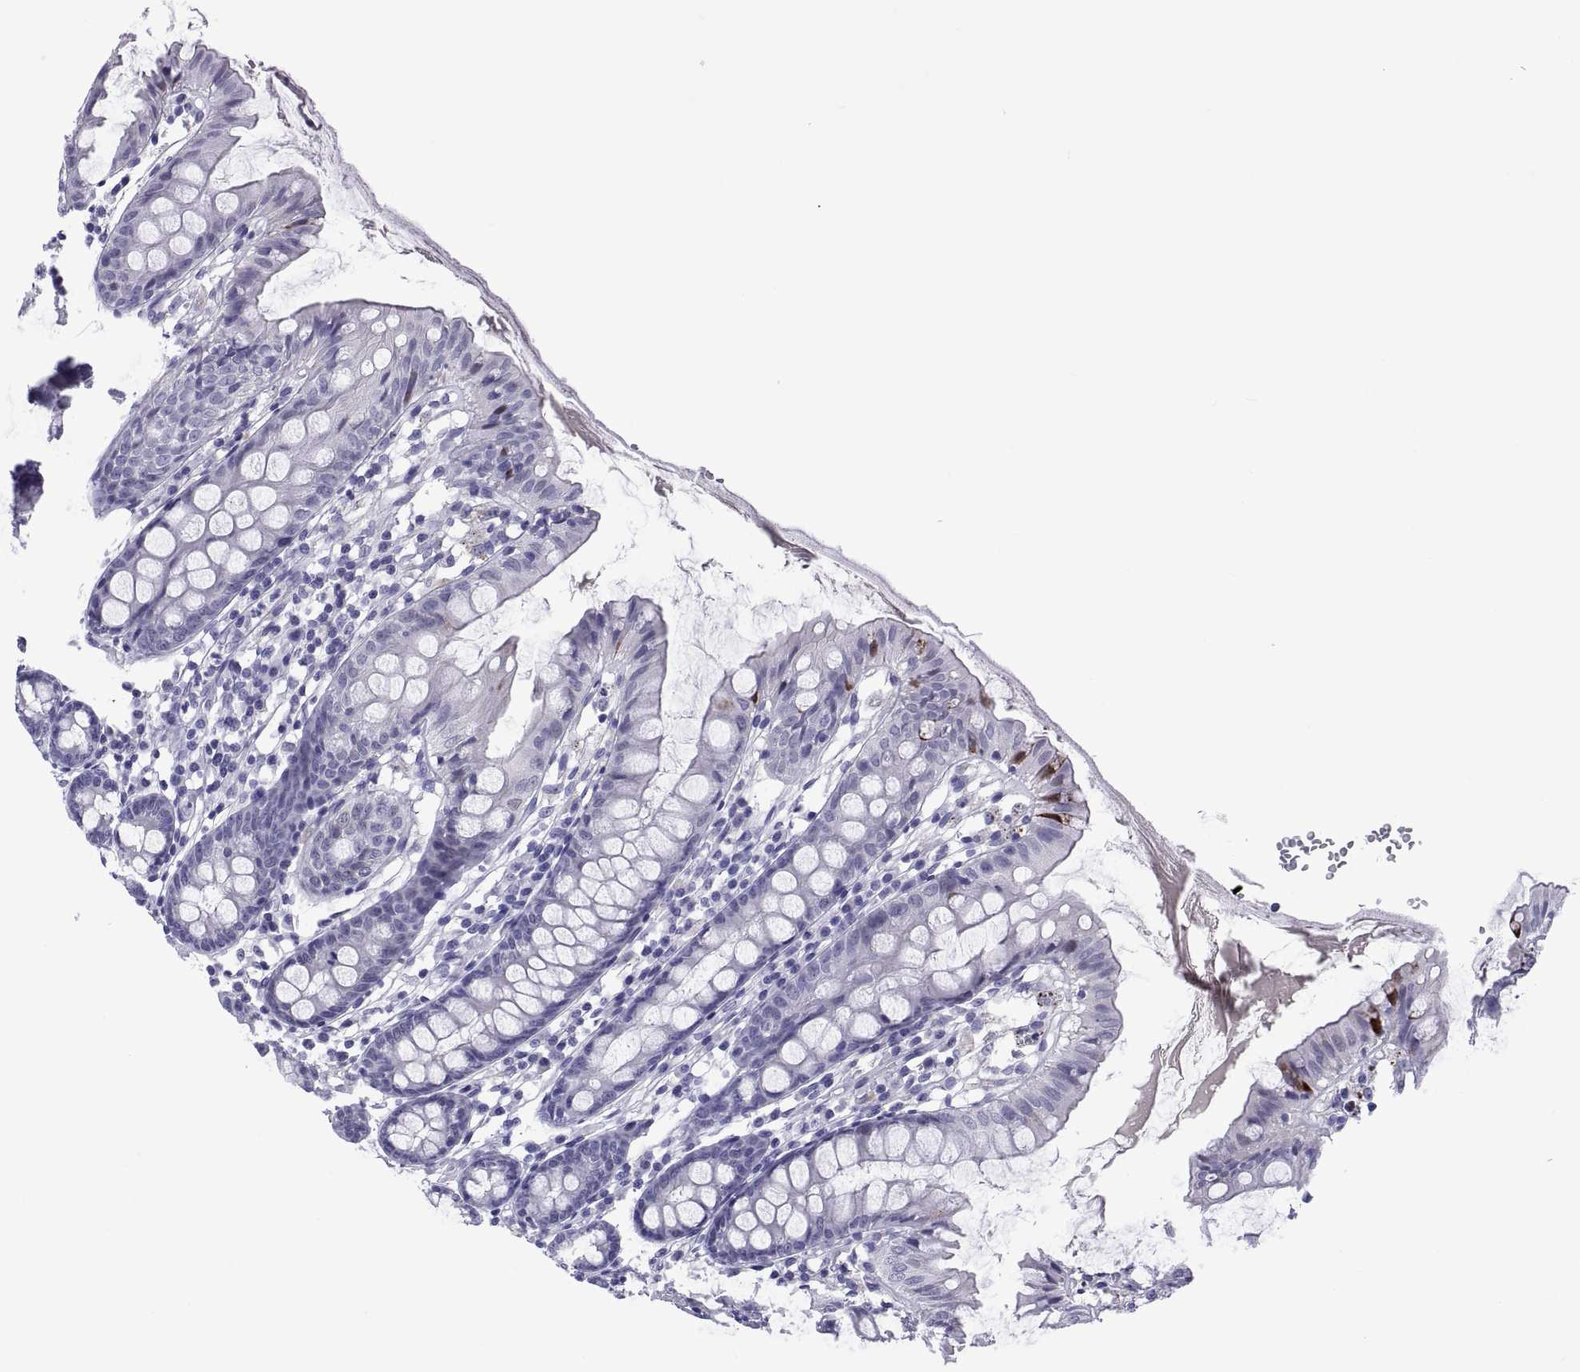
{"staining": {"intensity": "negative", "quantity": "none", "location": "none"}, "tissue": "colon", "cell_type": "Endothelial cells", "image_type": "normal", "snomed": [{"axis": "morphology", "description": "Normal tissue, NOS"}, {"axis": "topography", "description": "Colon"}], "caption": "The image reveals no significant positivity in endothelial cells of colon. The staining is performed using DAB brown chromogen with nuclei counter-stained in using hematoxylin.", "gene": "CHCT1", "patient": {"sex": "female", "age": 84}}